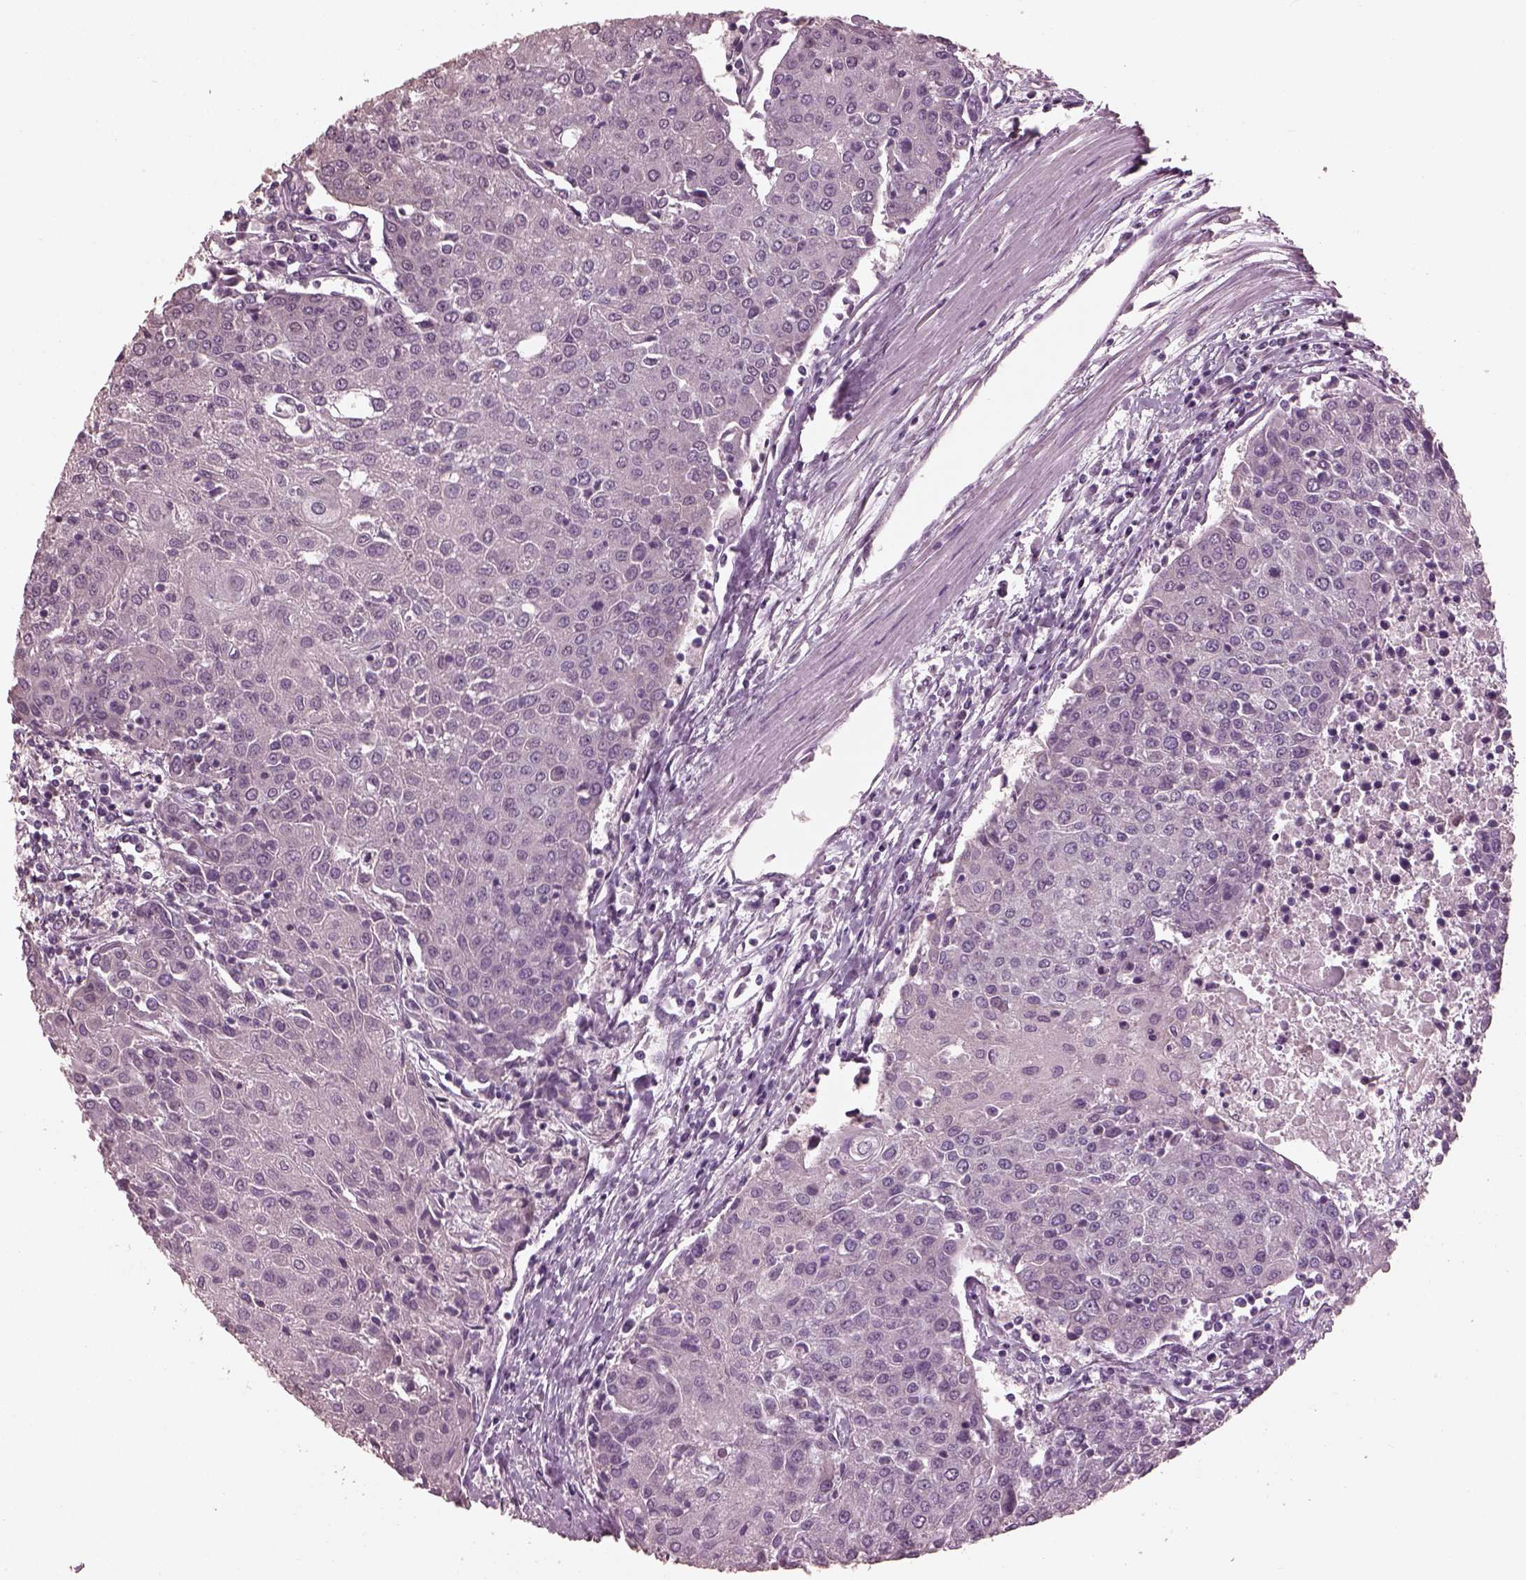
{"staining": {"intensity": "negative", "quantity": "none", "location": "none"}, "tissue": "urothelial cancer", "cell_type": "Tumor cells", "image_type": "cancer", "snomed": [{"axis": "morphology", "description": "Urothelial carcinoma, High grade"}, {"axis": "topography", "description": "Urinary bladder"}], "caption": "This is an immunohistochemistry (IHC) photomicrograph of human urothelial cancer. There is no expression in tumor cells.", "gene": "TSKS", "patient": {"sex": "female", "age": 85}}